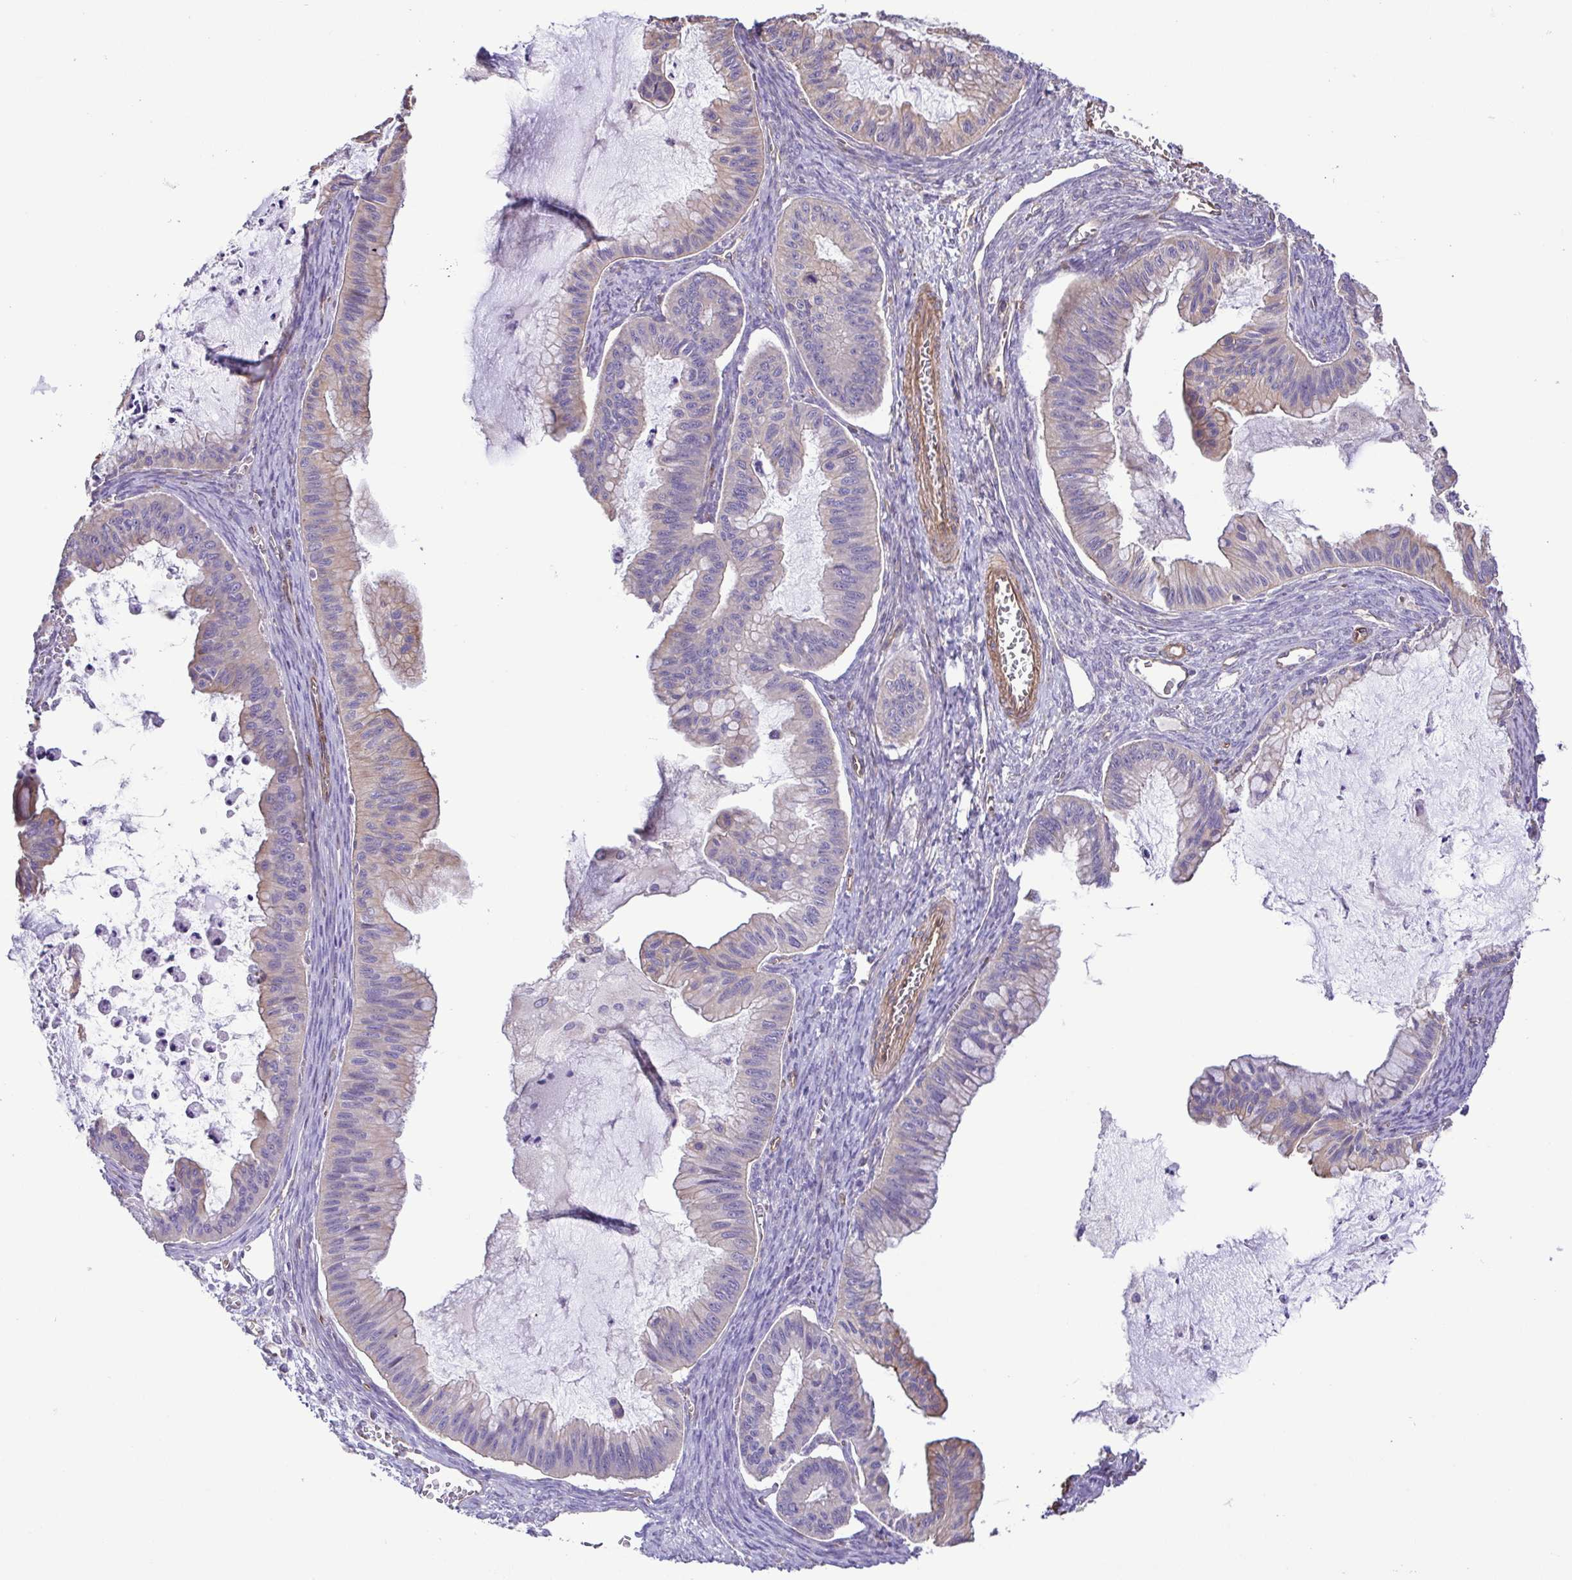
{"staining": {"intensity": "weak", "quantity": "<25%", "location": "cytoplasmic/membranous"}, "tissue": "ovarian cancer", "cell_type": "Tumor cells", "image_type": "cancer", "snomed": [{"axis": "morphology", "description": "Cystadenocarcinoma, mucinous, NOS"}, {"axis": "topography", "description": "Ovary"}], "caption": "IHC photomicrograph of ovarian cancer (mucinous cystadenocarcinoma) stained for a protein (brown), which exhibits no expression in tumor cells. (Immunohistochemistry (ihc), brightfield microscopy, high magnification).", "gene": "FLT1", "patient": {"sex": "female", "age": 72}}